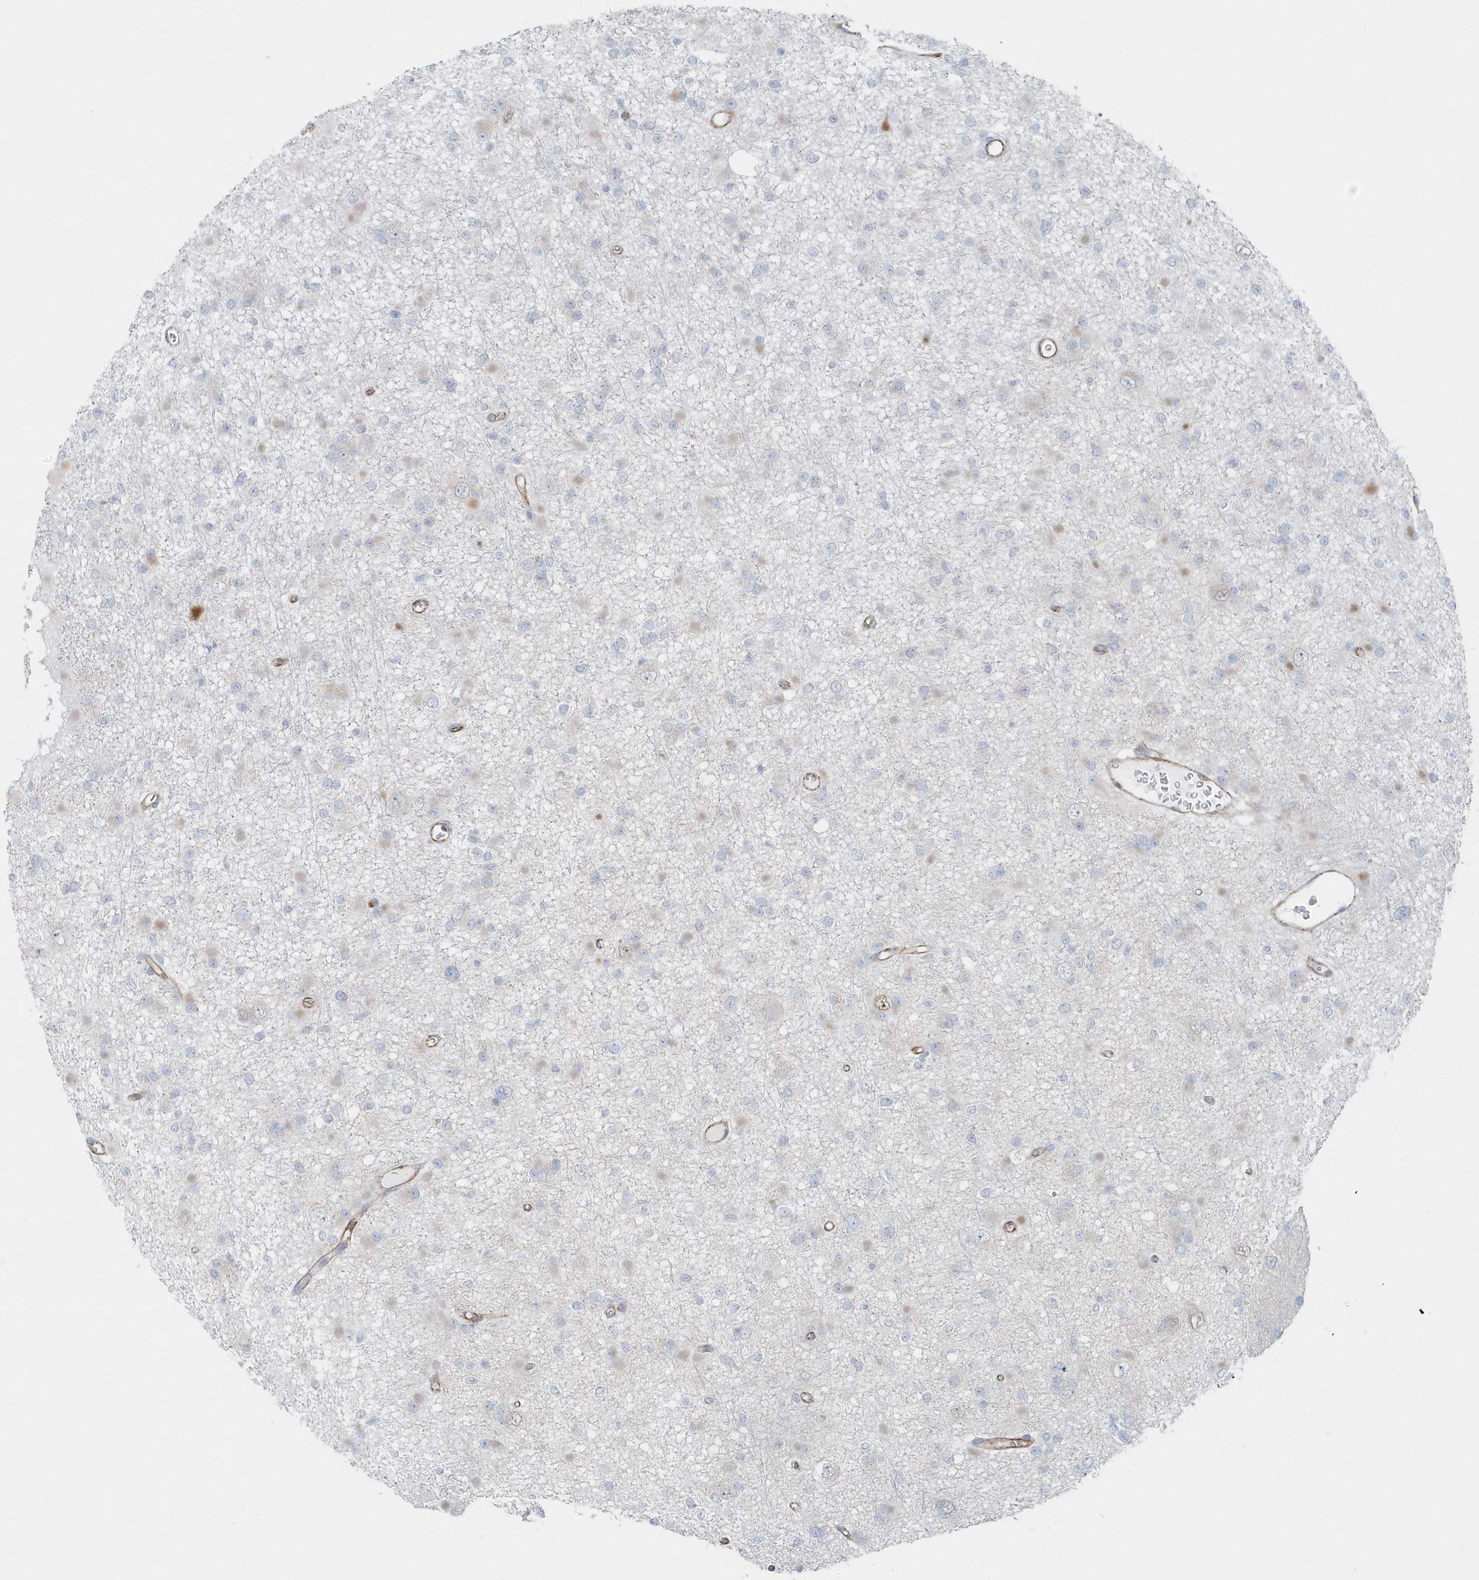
{"staining": {"intensity": "negative", "quantity": "none", "location": "none"}, "tissue": "glioma", "cell_type": "Tumor cells", "image_type": "cancer", "snomed": [{"axis": "morphology", "description": "Glioma, malignant, Low grade"}, {"axis": "topography", "description": "Brain"}], "caption": "High magnification brightfield microscopy of malignant glioma (low-grade) stained with DAB (brown) and counterstained with hematoxylin (blue): tumor cells show no significant expression.", "gene": "GPR152", "patient": {"sex": "female", "age": 22}}